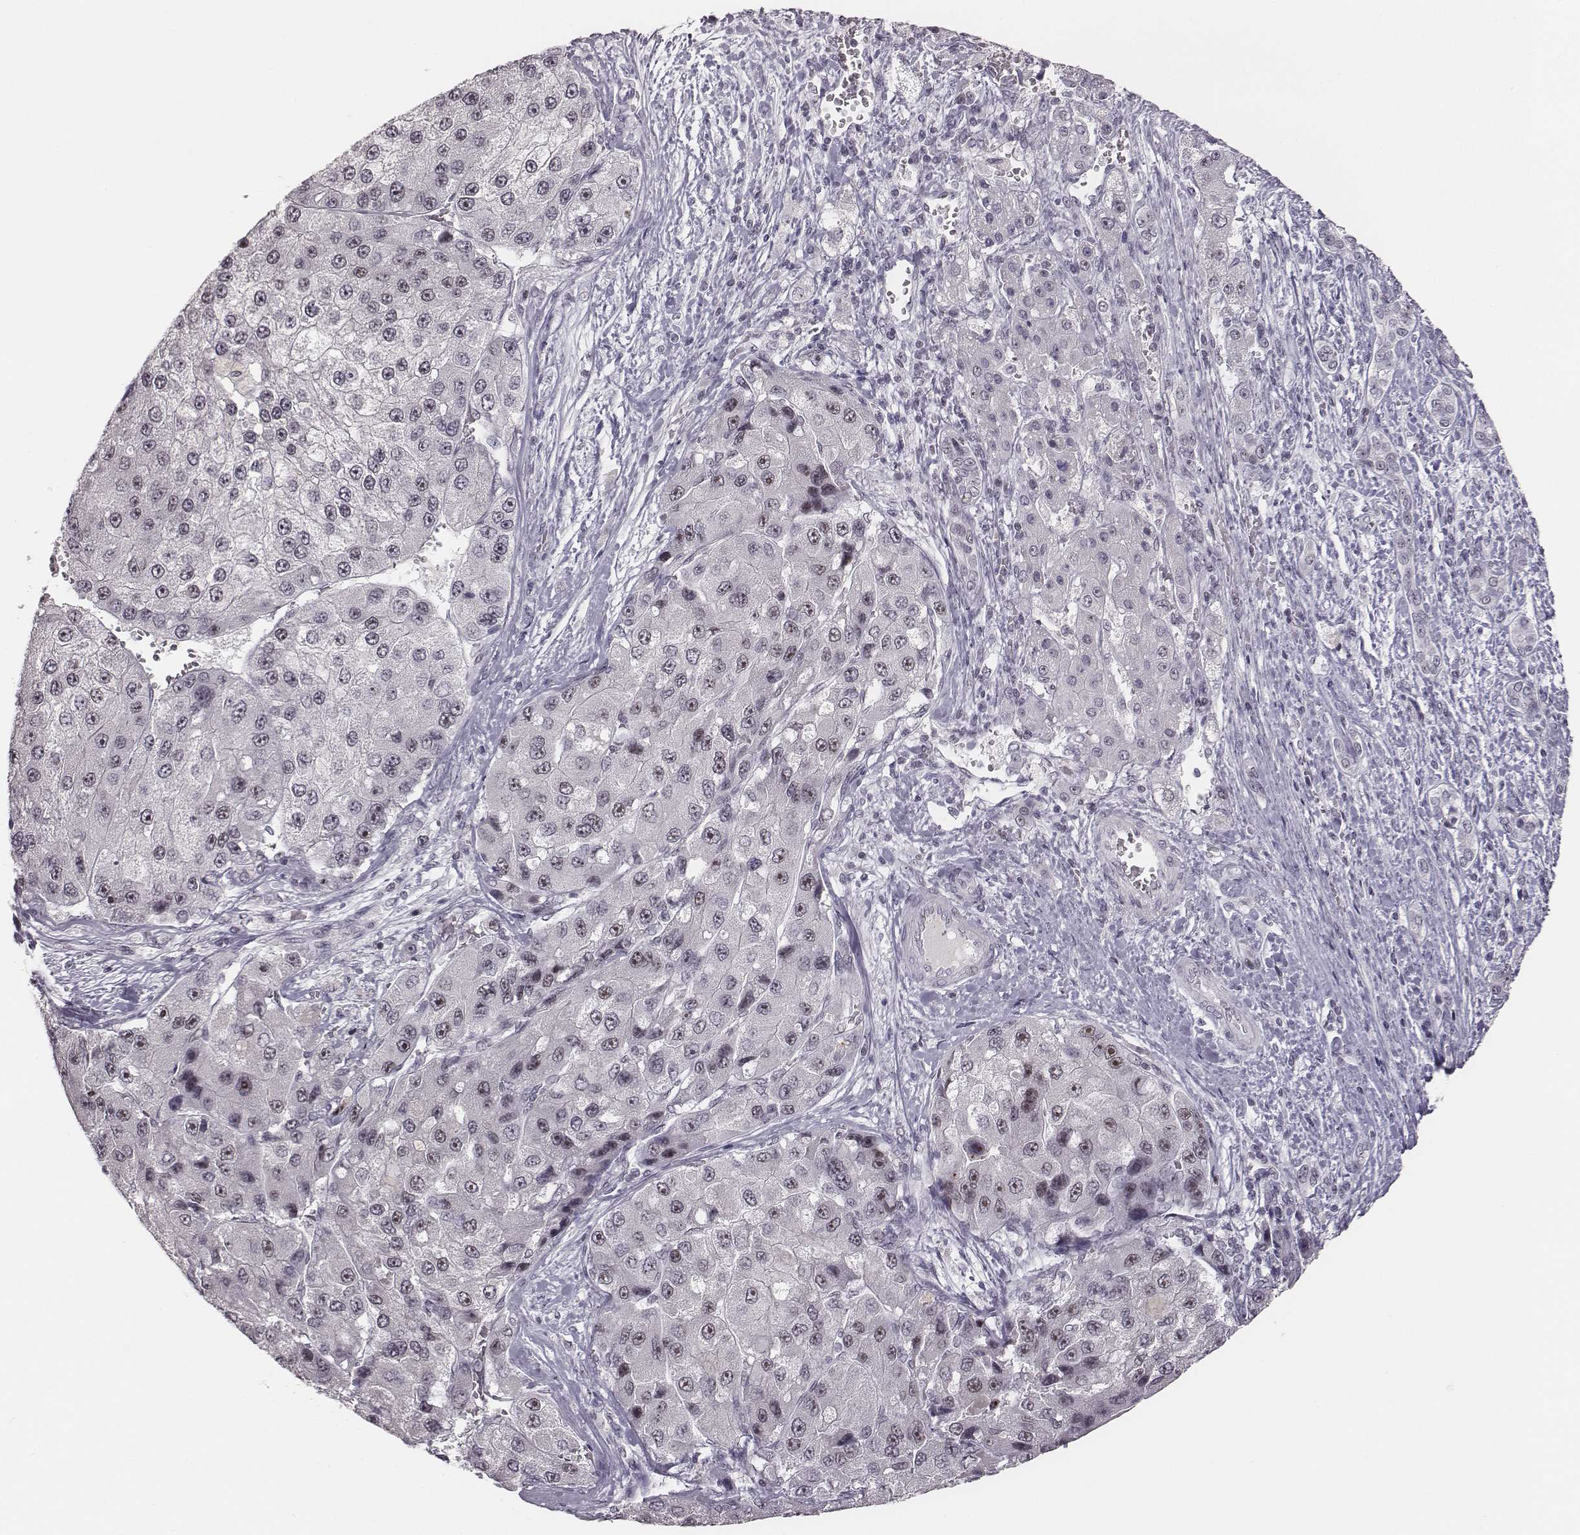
{"staining": {"intensity": "negative", "quantity": "none", "location": "none"}, "tissue": "liver cancer", "cell_type": "Tumor cells", "image_type": "cancer", "snomed": [{"axis": "morphology", "description": "Carcinoma, Hepatocellular, NOS"}, {"axis": "topography", "description": "Liver"}], "caption": "Histopathology image shows no significant protein expression in tumor cells of liver cancer.", "gene": "NIFK", "patient": {"sex": "female", "age": 73}}